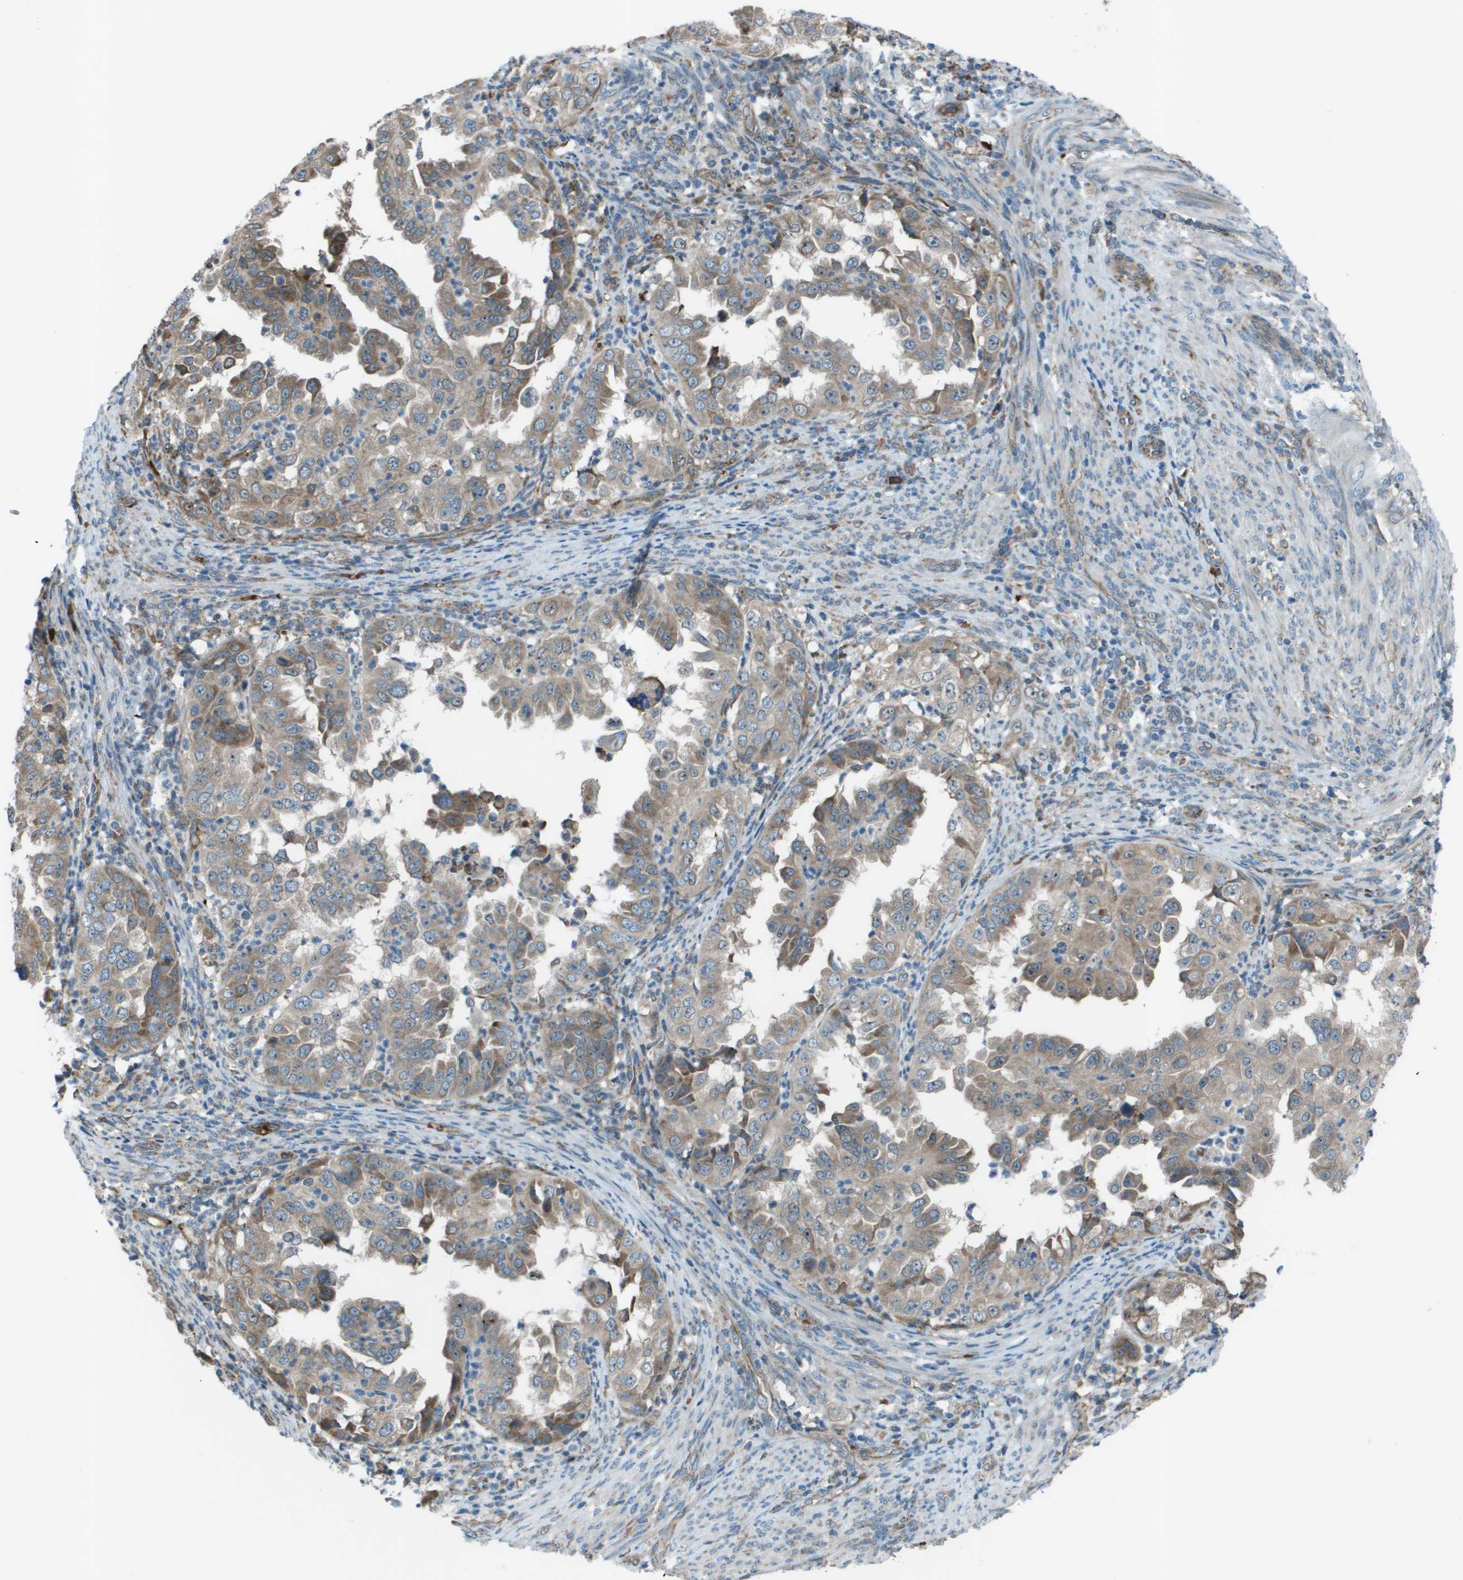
{"staining": {"intensity": "moderate", "quantity": "<25%", "location": "cytoplasmic/membranous"}, "tissue": "endometrial cancer", "cell_type": "Tumor cells", "image_type": "cancer", "snomed": [{"axis": "morphology", "description": "Adenocarcinoma, NOS"}, {"axis": "topography", "description": "Endometrium"}], "caption": "Brown immunohistochemical staining in human adenocarcinoma (endometrial) exhibits moderate cytoplasmic/membranous expression in about <25% of tumor cells.", "gene": "UTS2", "patient": {"sex": "female", "age": 85}}